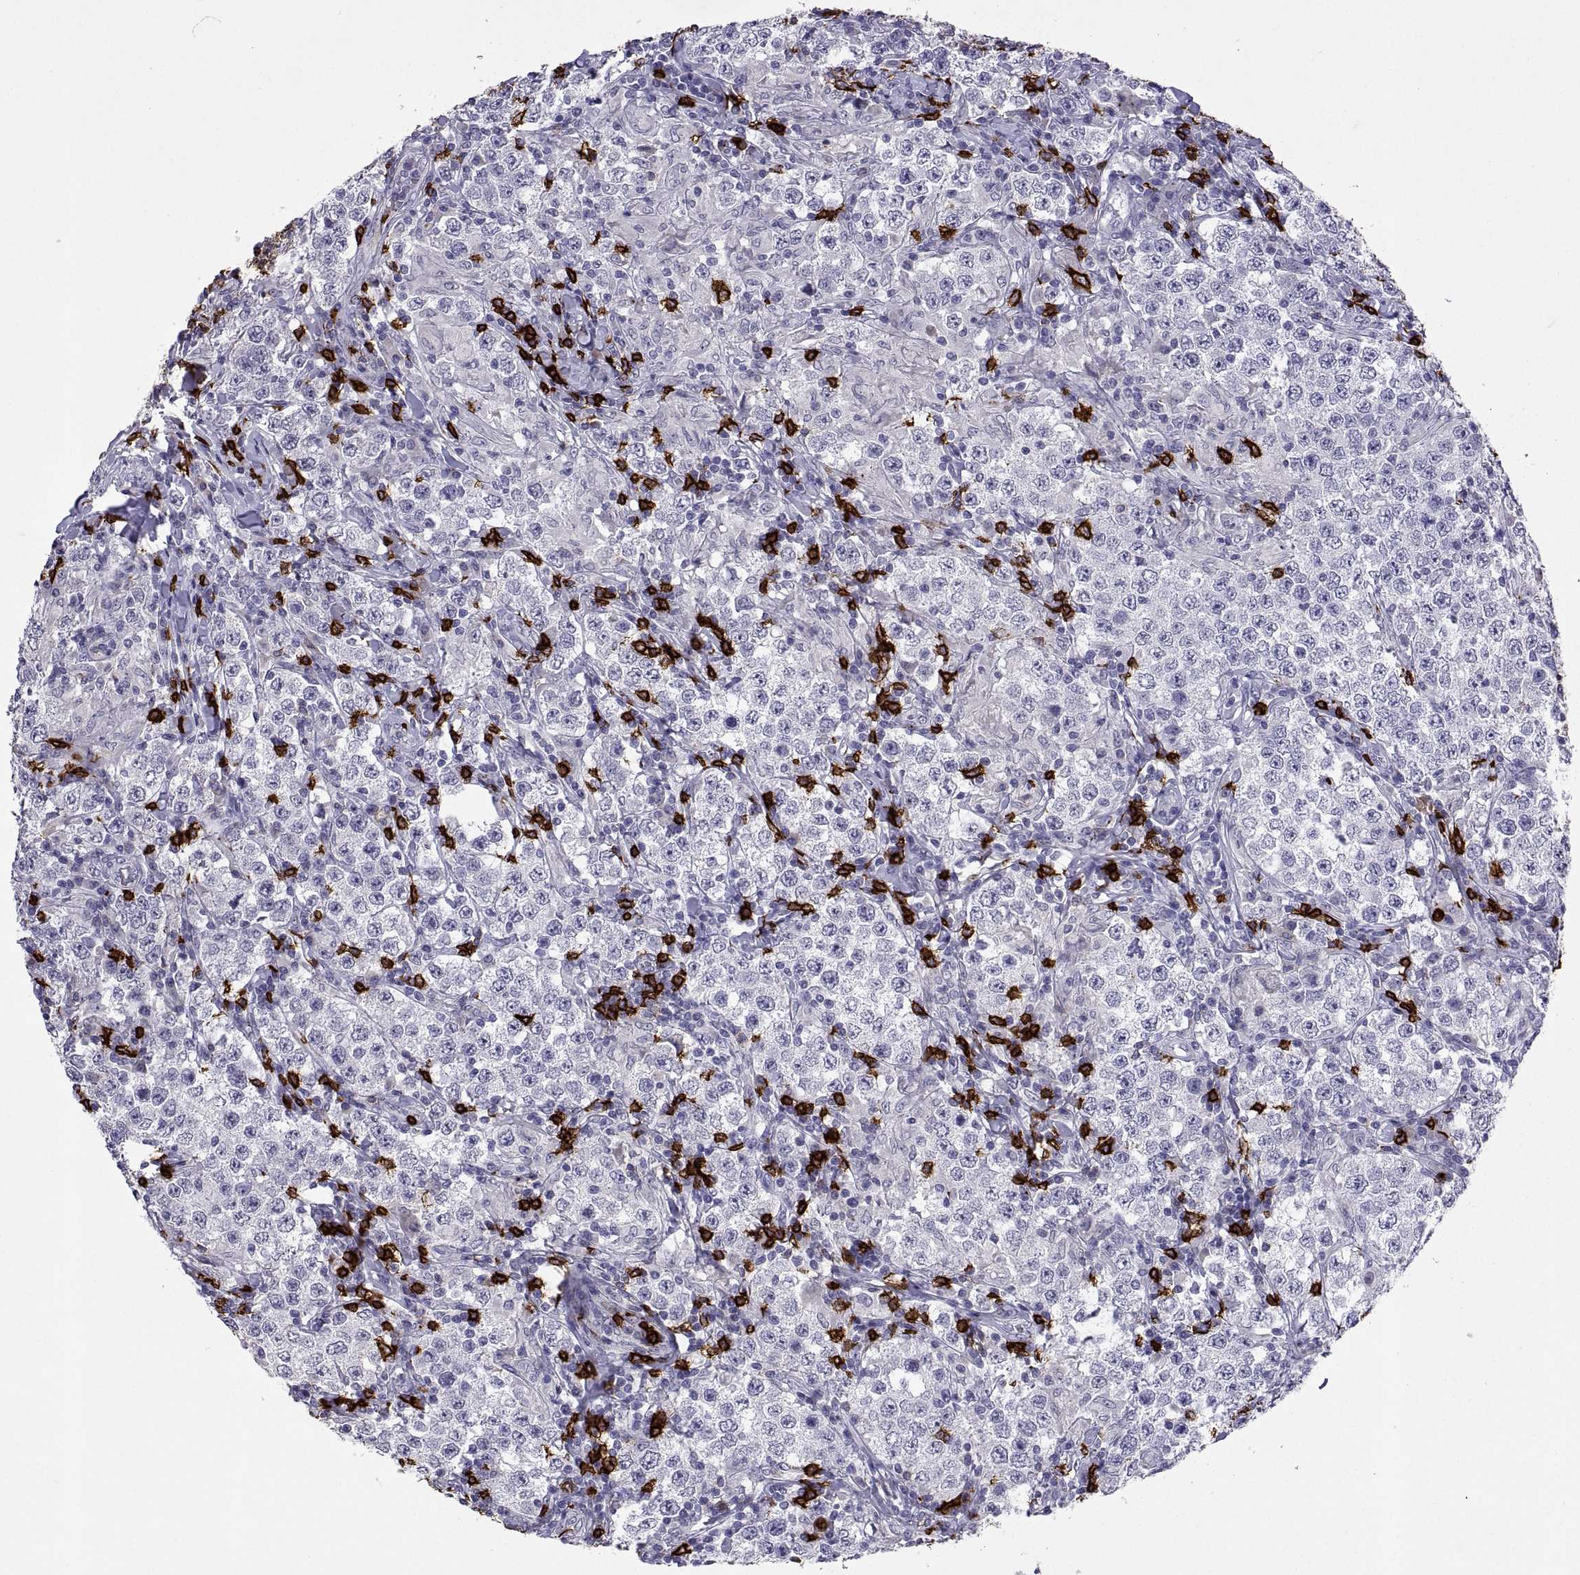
{"staining": {"intensity": "negative", "quantity": "none", "location": "none"}, "tissue": "testis cancer", "cell_type": "Tumor cells", "image_type": "cancer", "snomed": [{"axis": "morphology", "description": "Seminoma, NOS"}, {"axis": "morphology", "description": "Carcinoma, Embryonal, NOS"}, {"axis": "topography", "description": "Testis"}], "caption": "Immunohistochemical staining of human testis cancer demonstrates no significant staining in tumor cells. (Immunohistochemistry (ihc), brightfield microscopy, high magnification).", "gene": "MS4A1", "patient": {"sex": "male", "age": 41}}